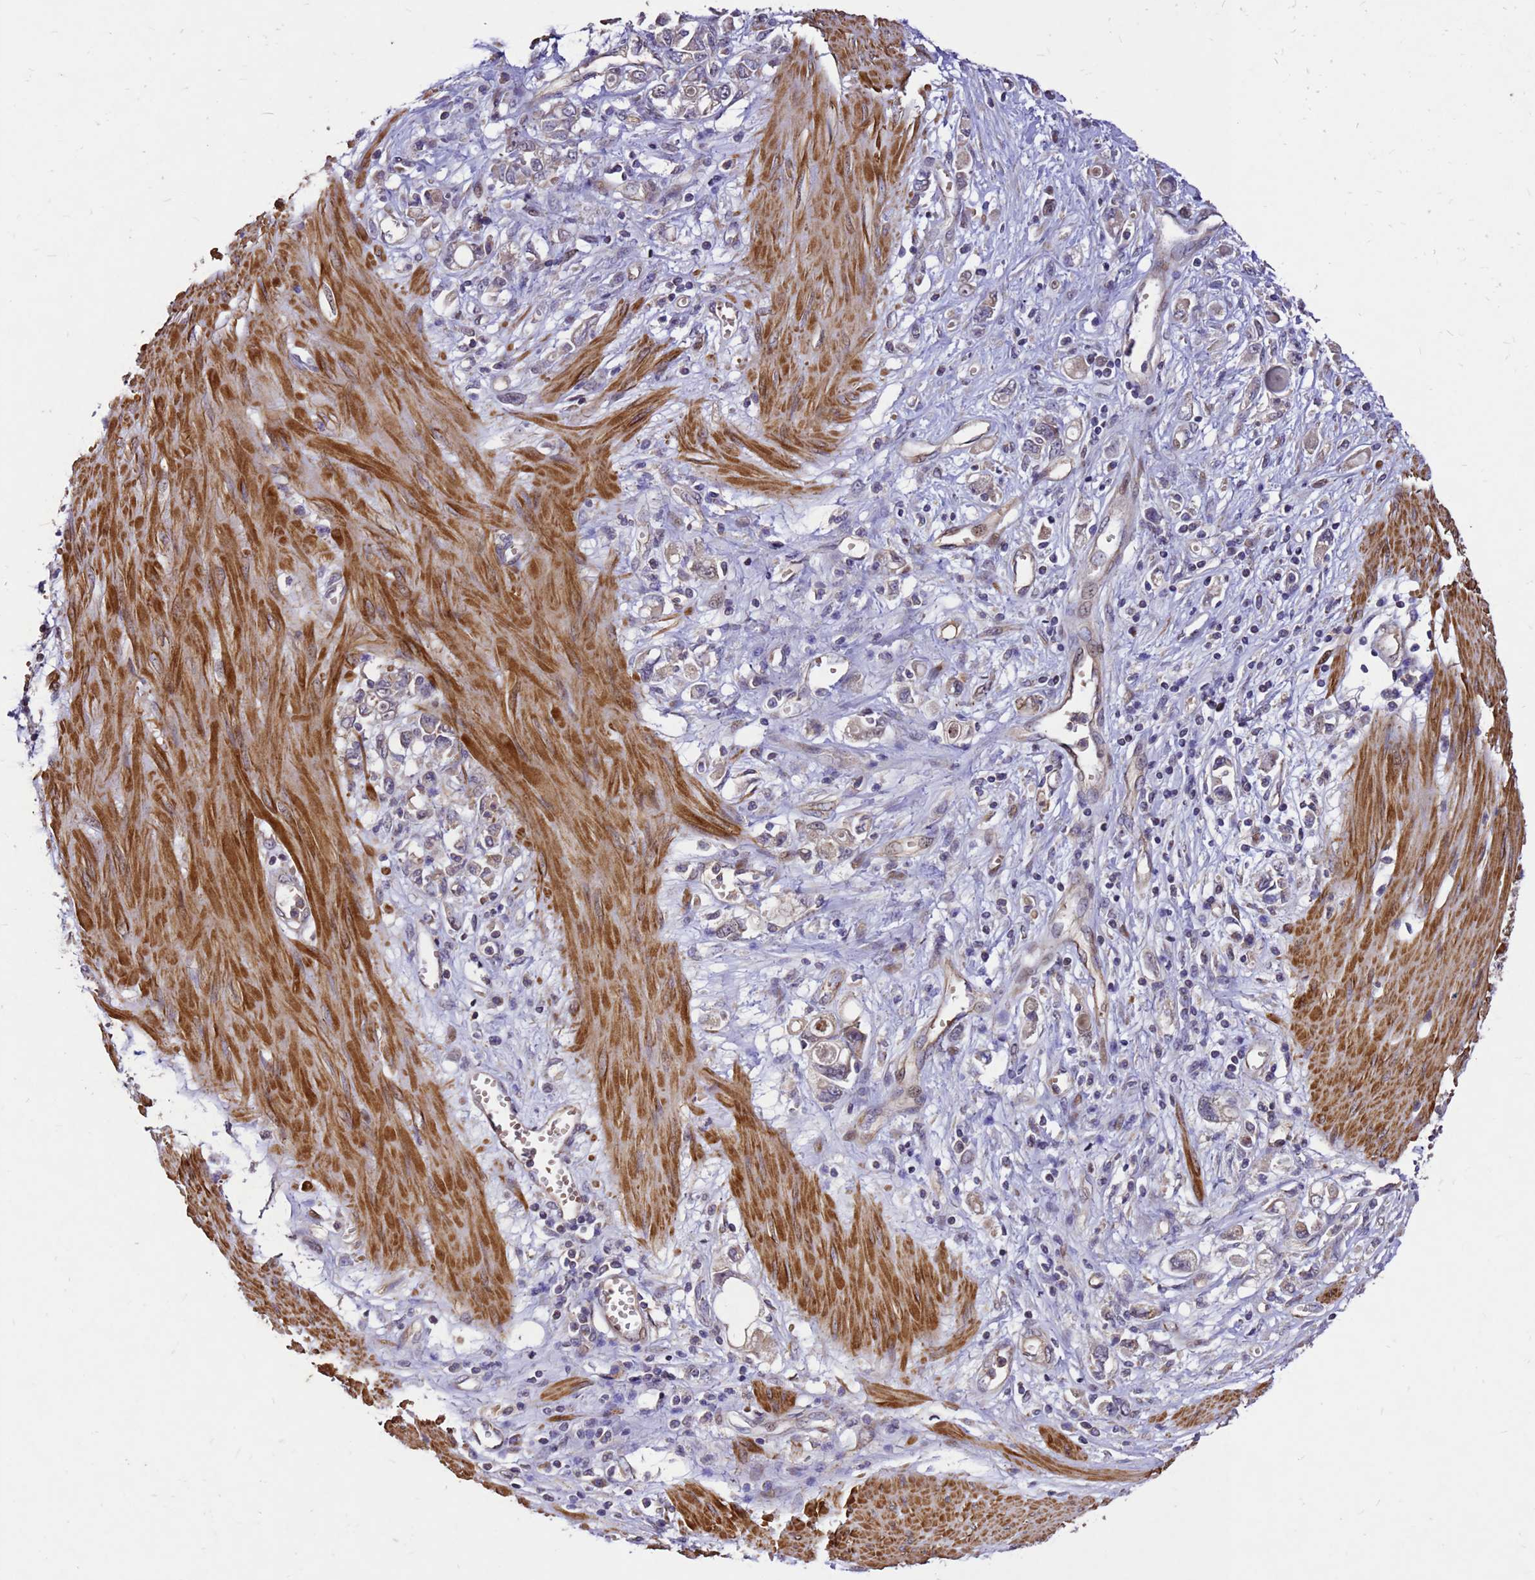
{"staining": {"intensity": "weak", "quantity": ">75%", "location": "cytoplasmic/membranous"}, "tissue": "stomach cancer", "cell_type": "Tumor cells", "image_type": "cancer", "snomed": [{"axis": "morphology", "description": "Adenocarcinoma, NOS"}, {"axis": "topography", "description": "Stomach"}], "caption": "Immunohistochemistry (IHC) (DAB) staining of stomach adenocarcinoma reveals weak cytoplasmic/membranous protein positivity in approximately >75% of tumor cells.", "gene": "RSPRY1", "patient": {"sex": "female", "age": 76}}